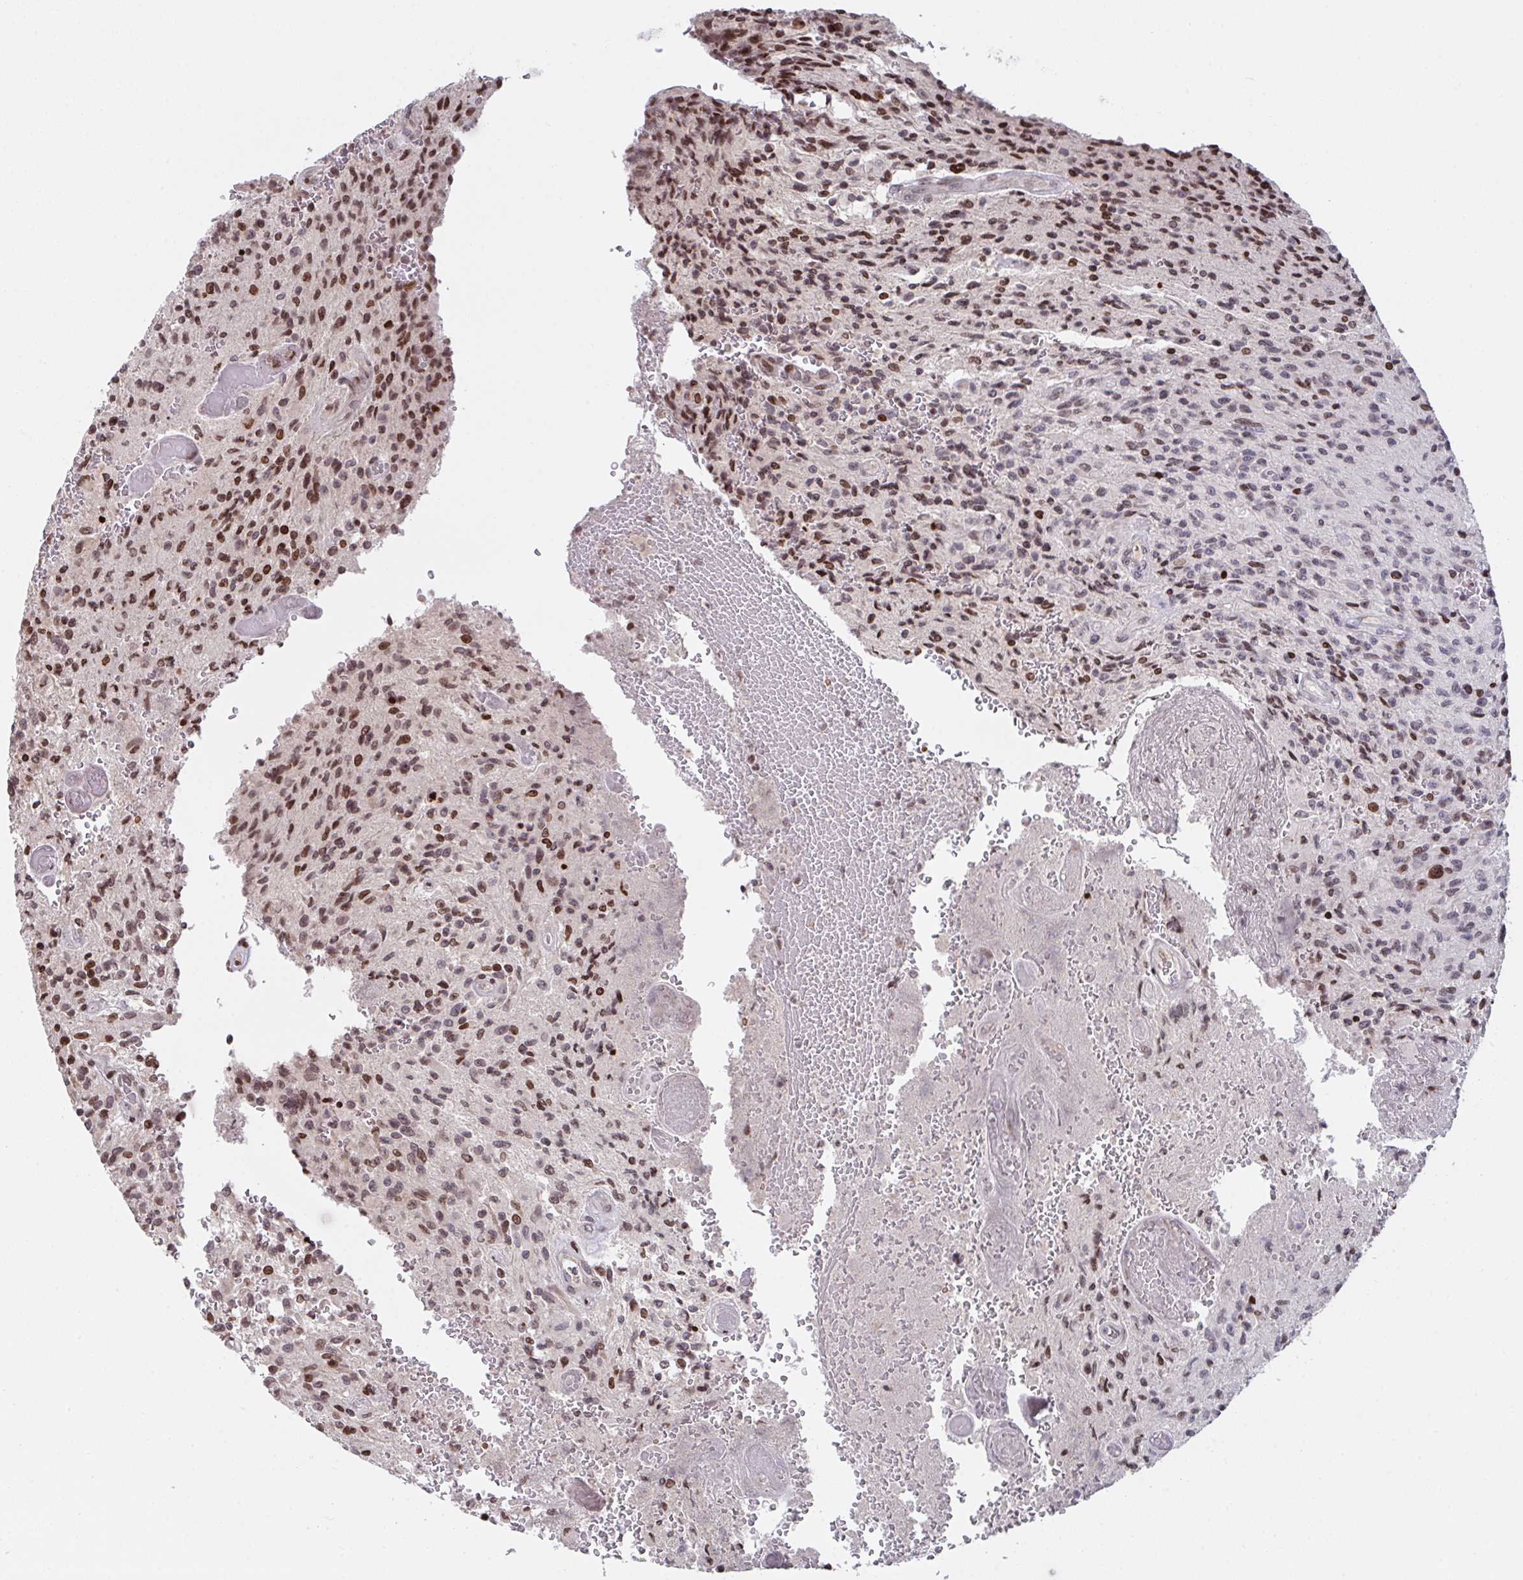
{"staining": {"intensity": "moderate", "quantity": ">75%", "location": "nuclear"}, "tissue": "glioma", "cell_type": "Tumor cells", "image_type": "cancer", "snomed": [{"axis": "morphology", "description": "Normal tissue, NOS"}, {"axis": "morphology", "description": "Glioma, malignant, High grade"}, {"axis": "topography", "description": "Cerebral cortex"}], "caption": "Glioma was stained to show a protein in brown. There is medium levels of moderate nuclear positivity in about >75% of tumor cells.", "gene": "PCDHB8", "patient": {"sex": "male", "age": 56}}